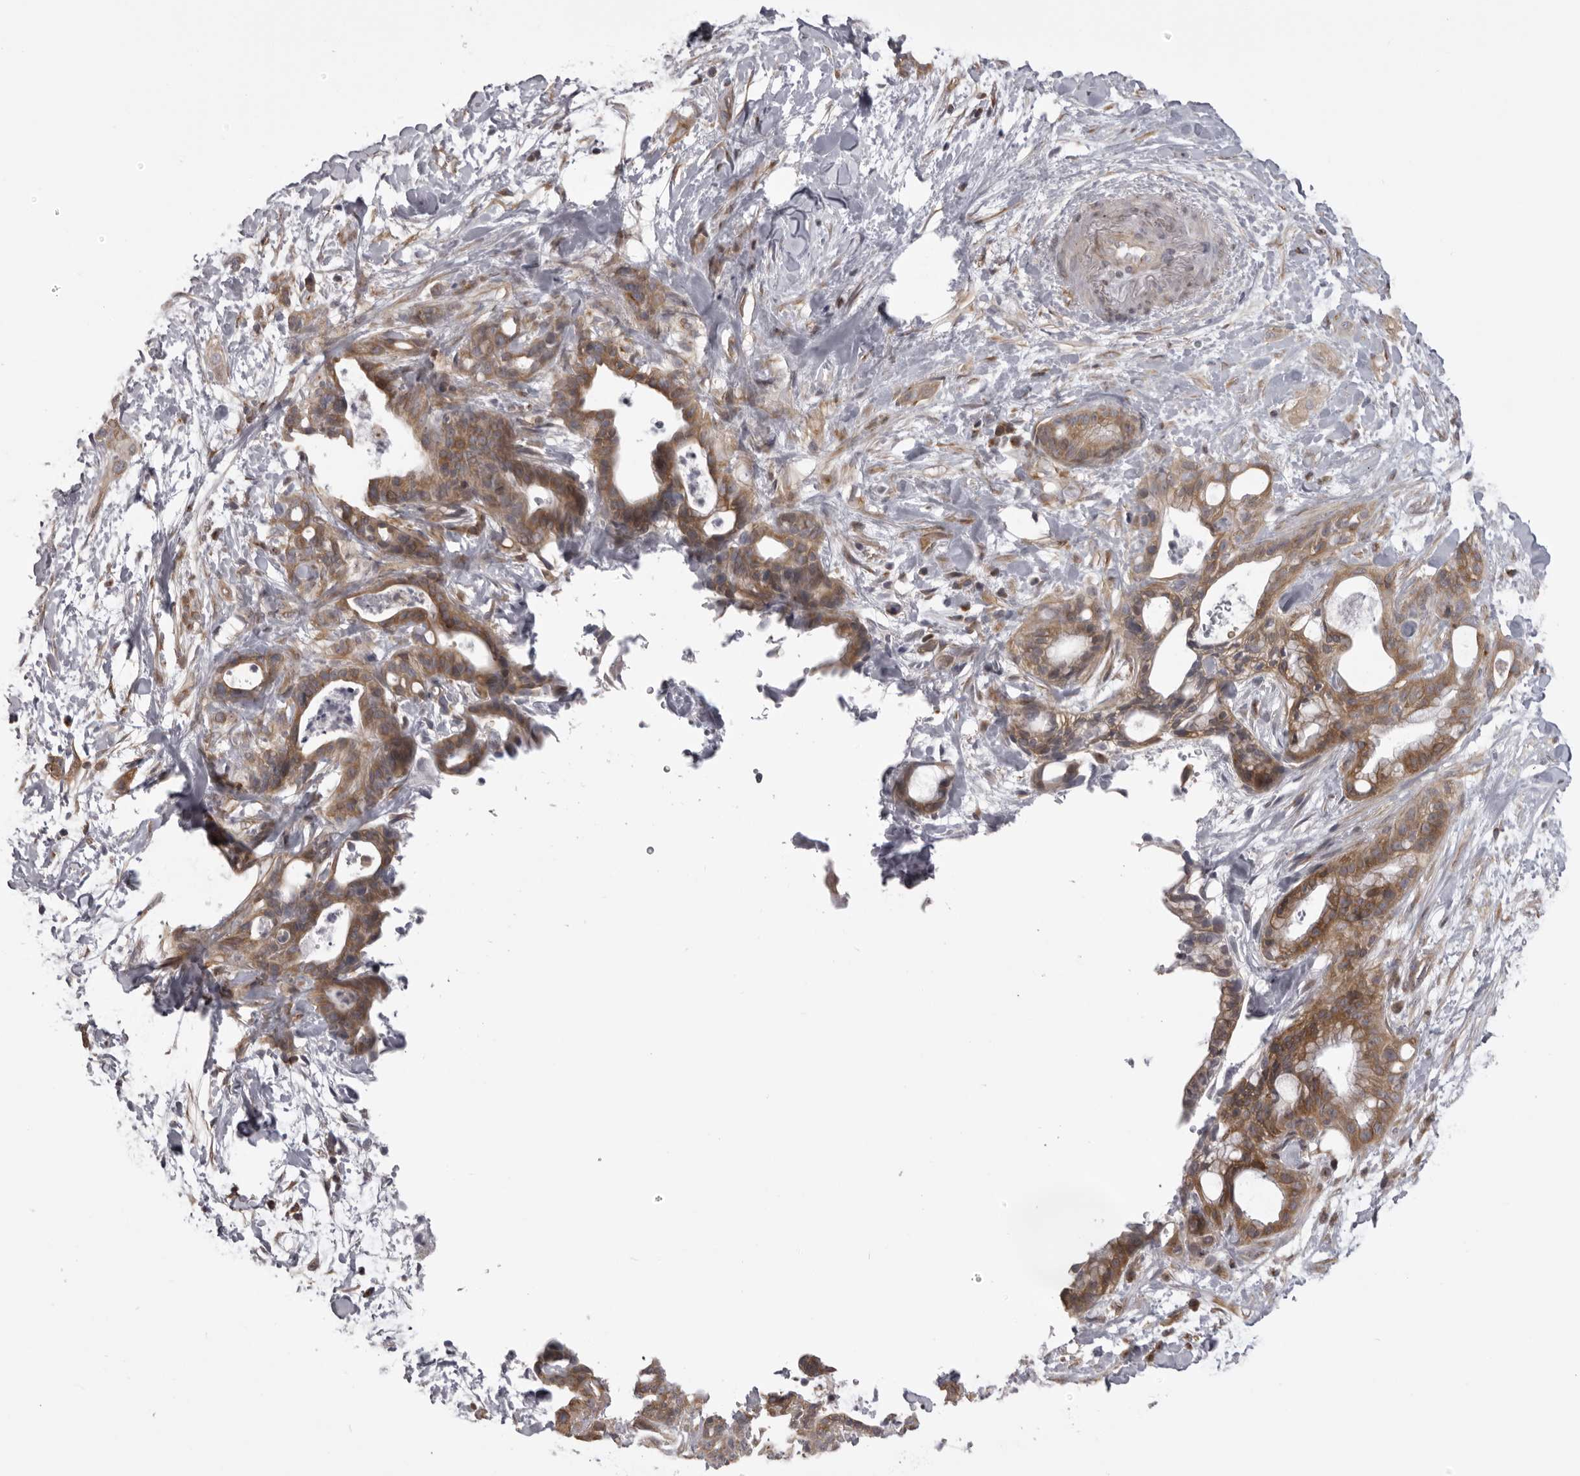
{"staining": {"intensity": "moderate", "quantity": ">75%", "location": "cytoplasmic/membranous"}, "tissue": "pancreatic cancer", "cell_type": "Tumor cells", "image_type": "cancer", "snomed": [{"axis": "morphology", "description": "Adenocarcinoma, NOS"}, {"axis": "topography", "description": "Pancreas"}], "caption": "The image shows staining of pancreatic cancer, revealing moderate cytoplasmic/membranous protein expression (brown color) within tumor cells. (brown staining indicates protein expression, while blue staining denotes nuclei).", "gene": "EPHA10", "patient": {"sex": "male", "age": 58}}